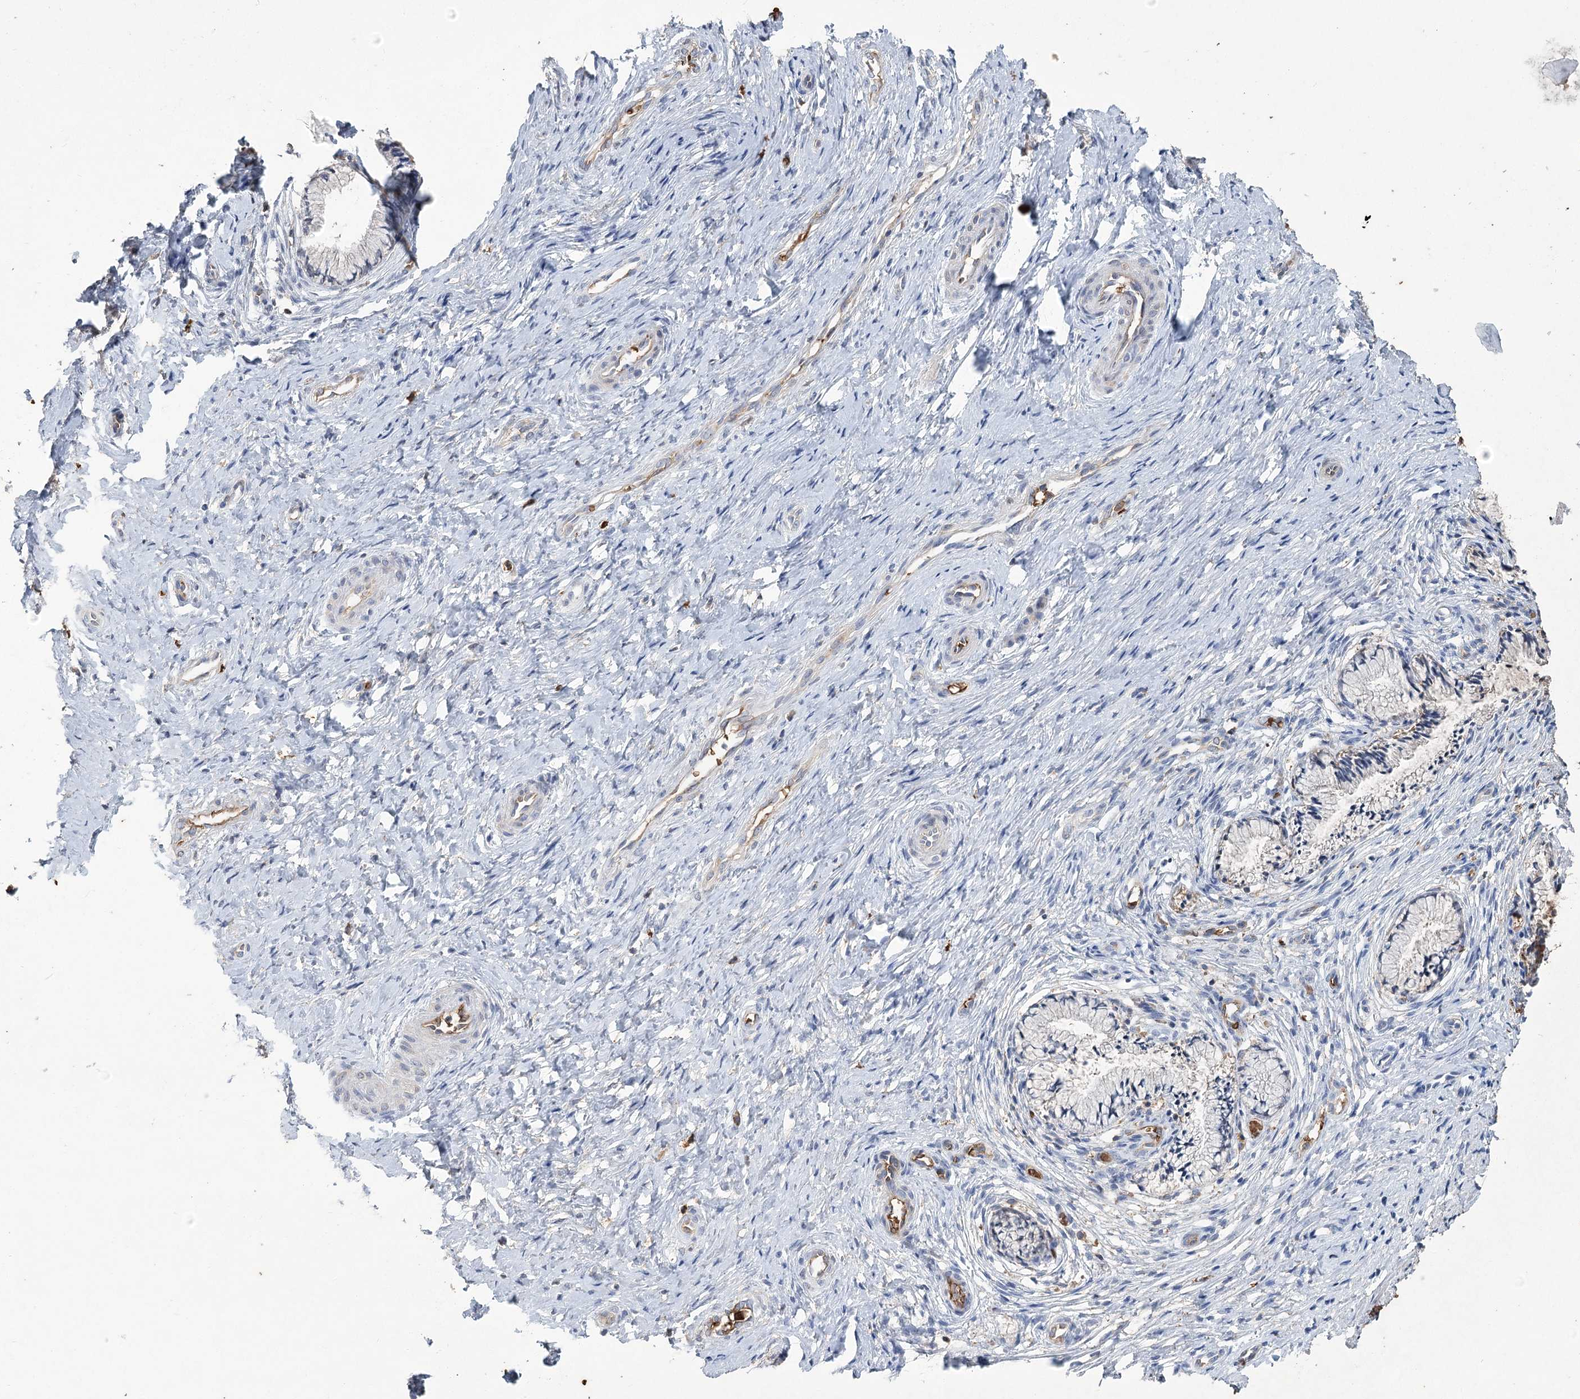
{"staining": {"intensity": "negative", "quantity": "none", "location": "none"}, "tissue": "cervix", "cell_type": "Glandular cells", "image_type": "normal", "snomed": [{"axis": "morphology", "description": "Normal tissue, NOS"}, {"axis": "topography", "description": "Cervix"}], "caption": "Immunohistochemistry micrograph of normal cervix stained for a protein (brown), which exhibits no staining in glandular cells. (Immunohistochemistry, brightfield microscopy, high magnification).", "gene": "HBA1", "patient": {"sex": "female", "age": 36}}